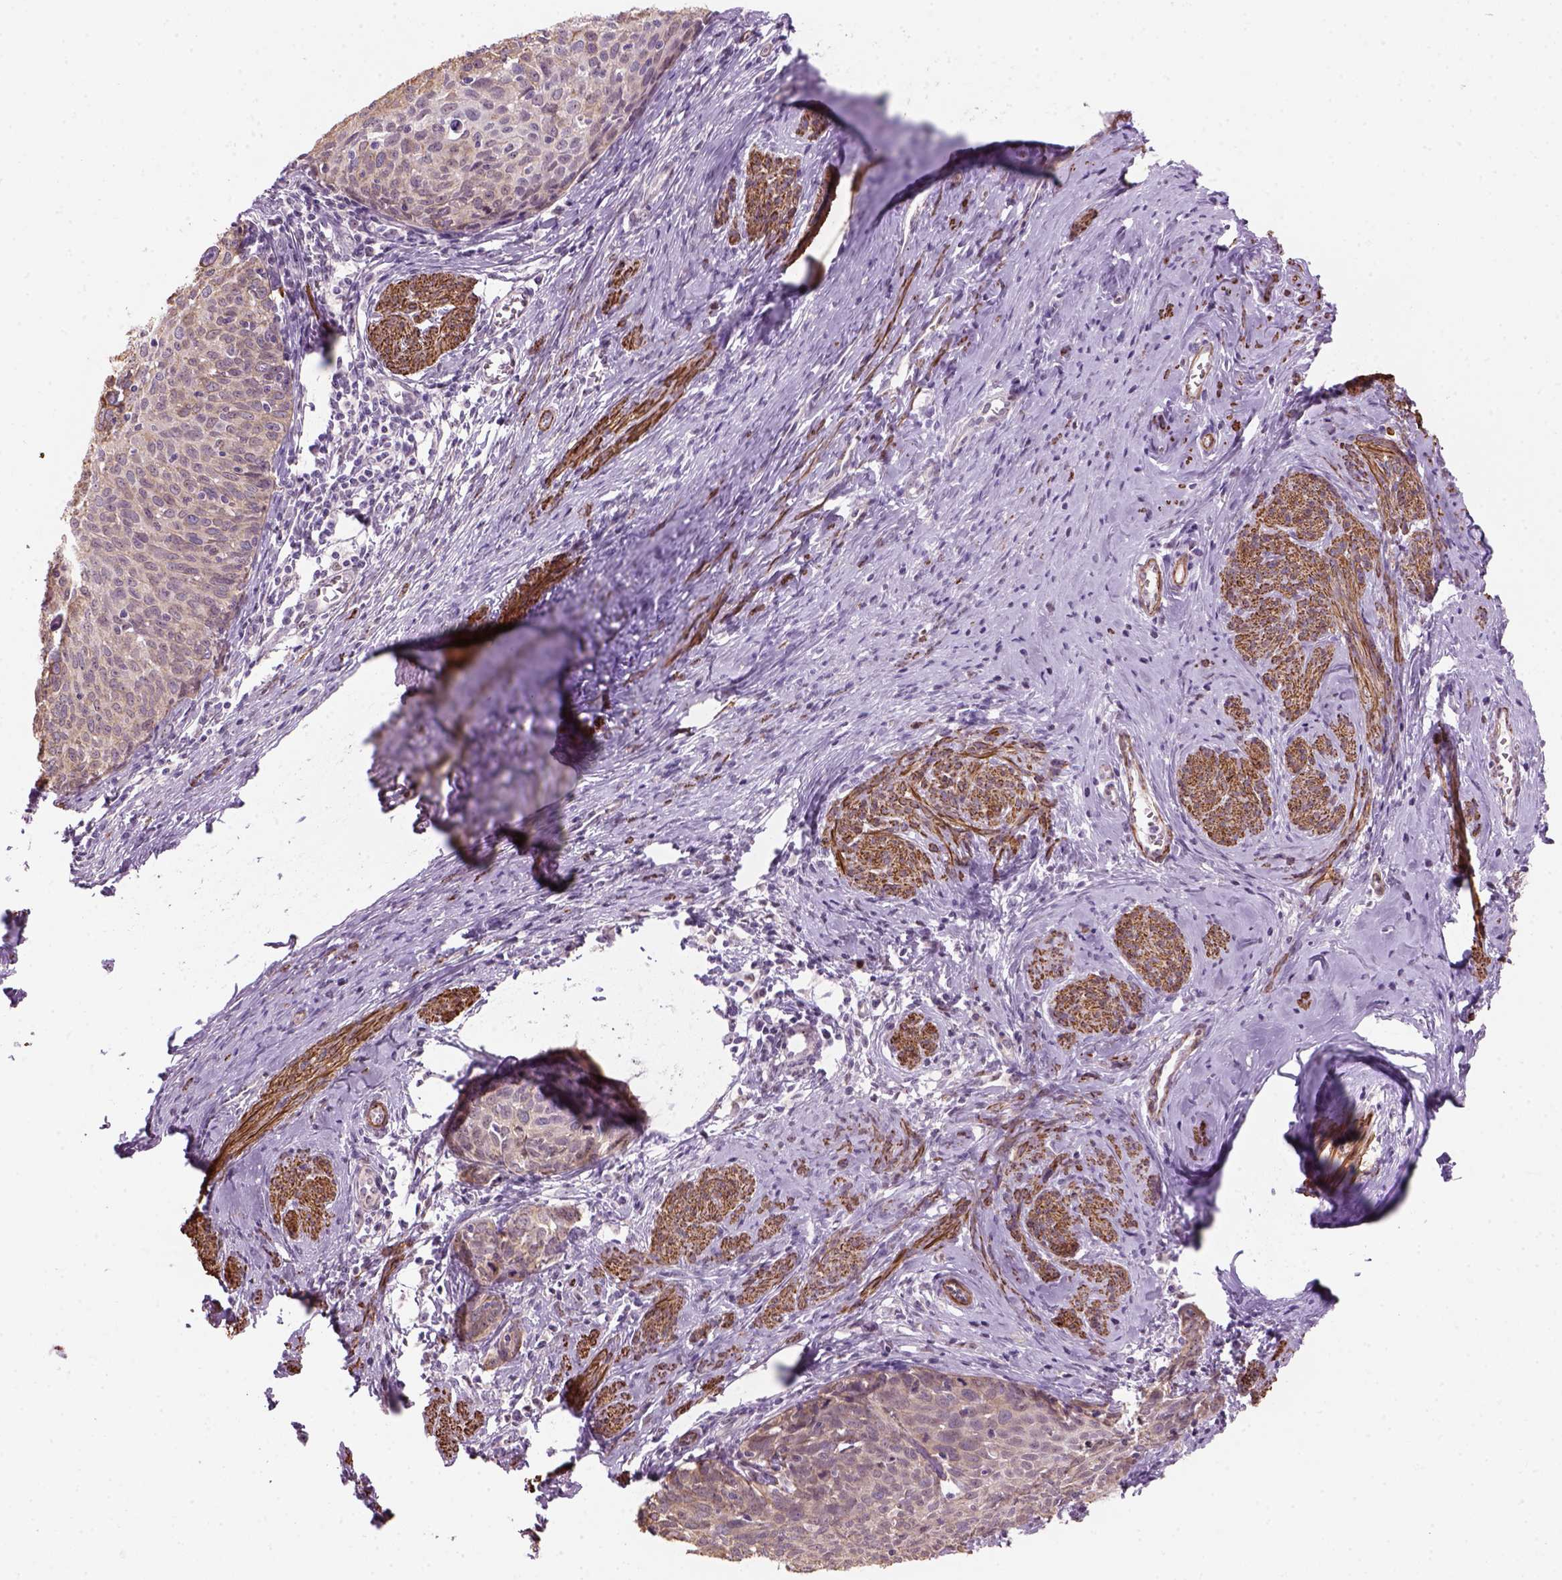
{"staining": {"intensity": "weak", "quantity": ">75%", "location": "cytoplasmic/membranous"}, "tissue": "cervical cancer", "cell_type": "Tumor cells", "image_type": "cancer", "snomed": [{"axis": "morphology", "description": "Squamous cell carcinoma, NOS"}, {"axis": "topography", "description": "Cervix"}], "caption": "A high-resolution photomicrograph shows IHC staining of squamous cell carcinoma (cervical), which displays weak cytoplasmic/membranous staining in about >75% of tumor cells.", "gene": "RRS1", "patient": {"sex": "female", "age": 62}}